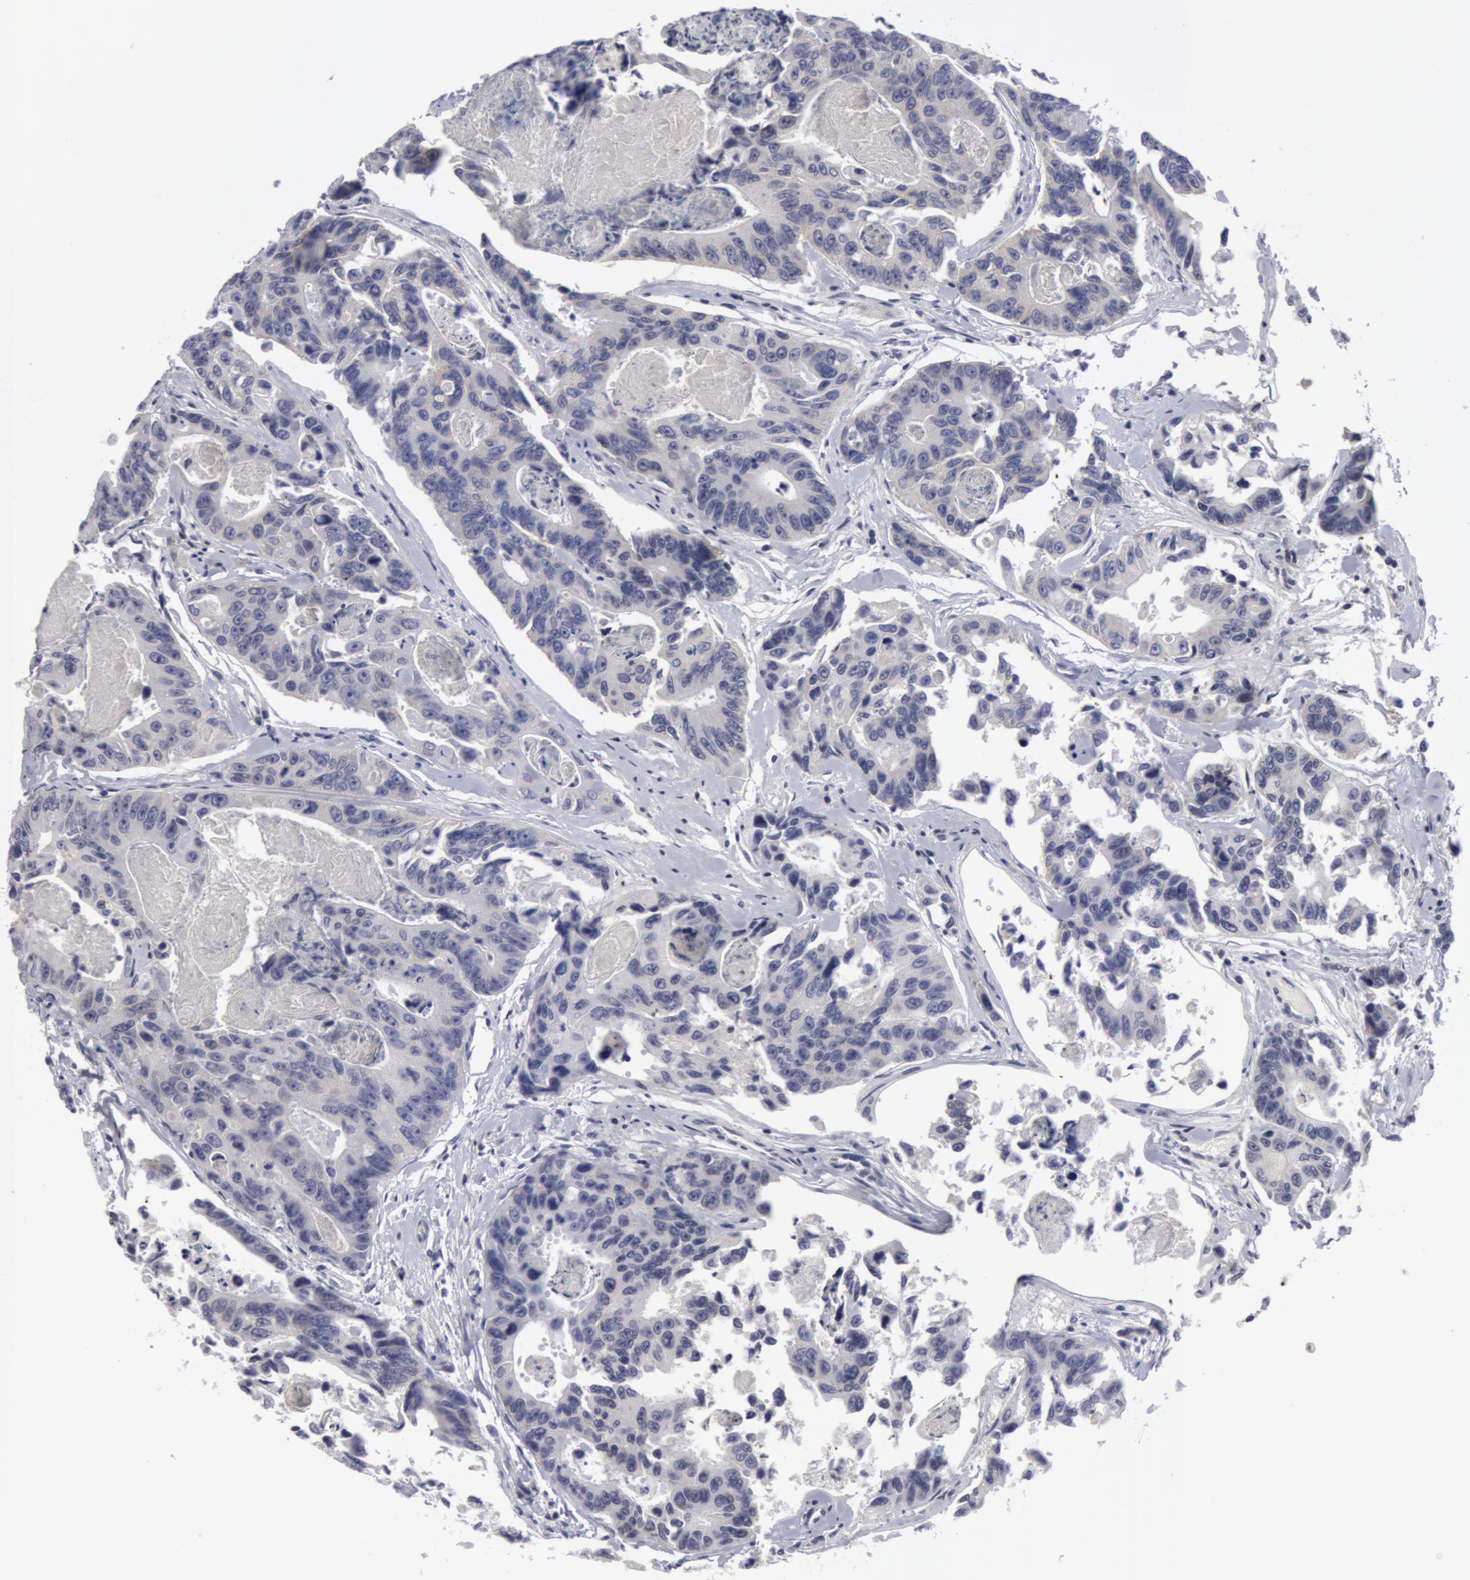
{"staining": {"intensity": "negative", "quantity": "none", "location": "none"}, "tissue": "colorectal cancer", "cell_type": "Tumor cells", "image_type": "cancer", "snomed": [{"axis": "morphology", "description": "Adenocarcinoma, NOS"}, {"axis": "topography", "description": "Colon"}], "caption": "This is a image of IHC staining of colorectal cancer (adenocarcinoma), which shows no expression in tumor cells.", "gene": "NLGN4X", "patient": {"sex": "female", "age": 86}}